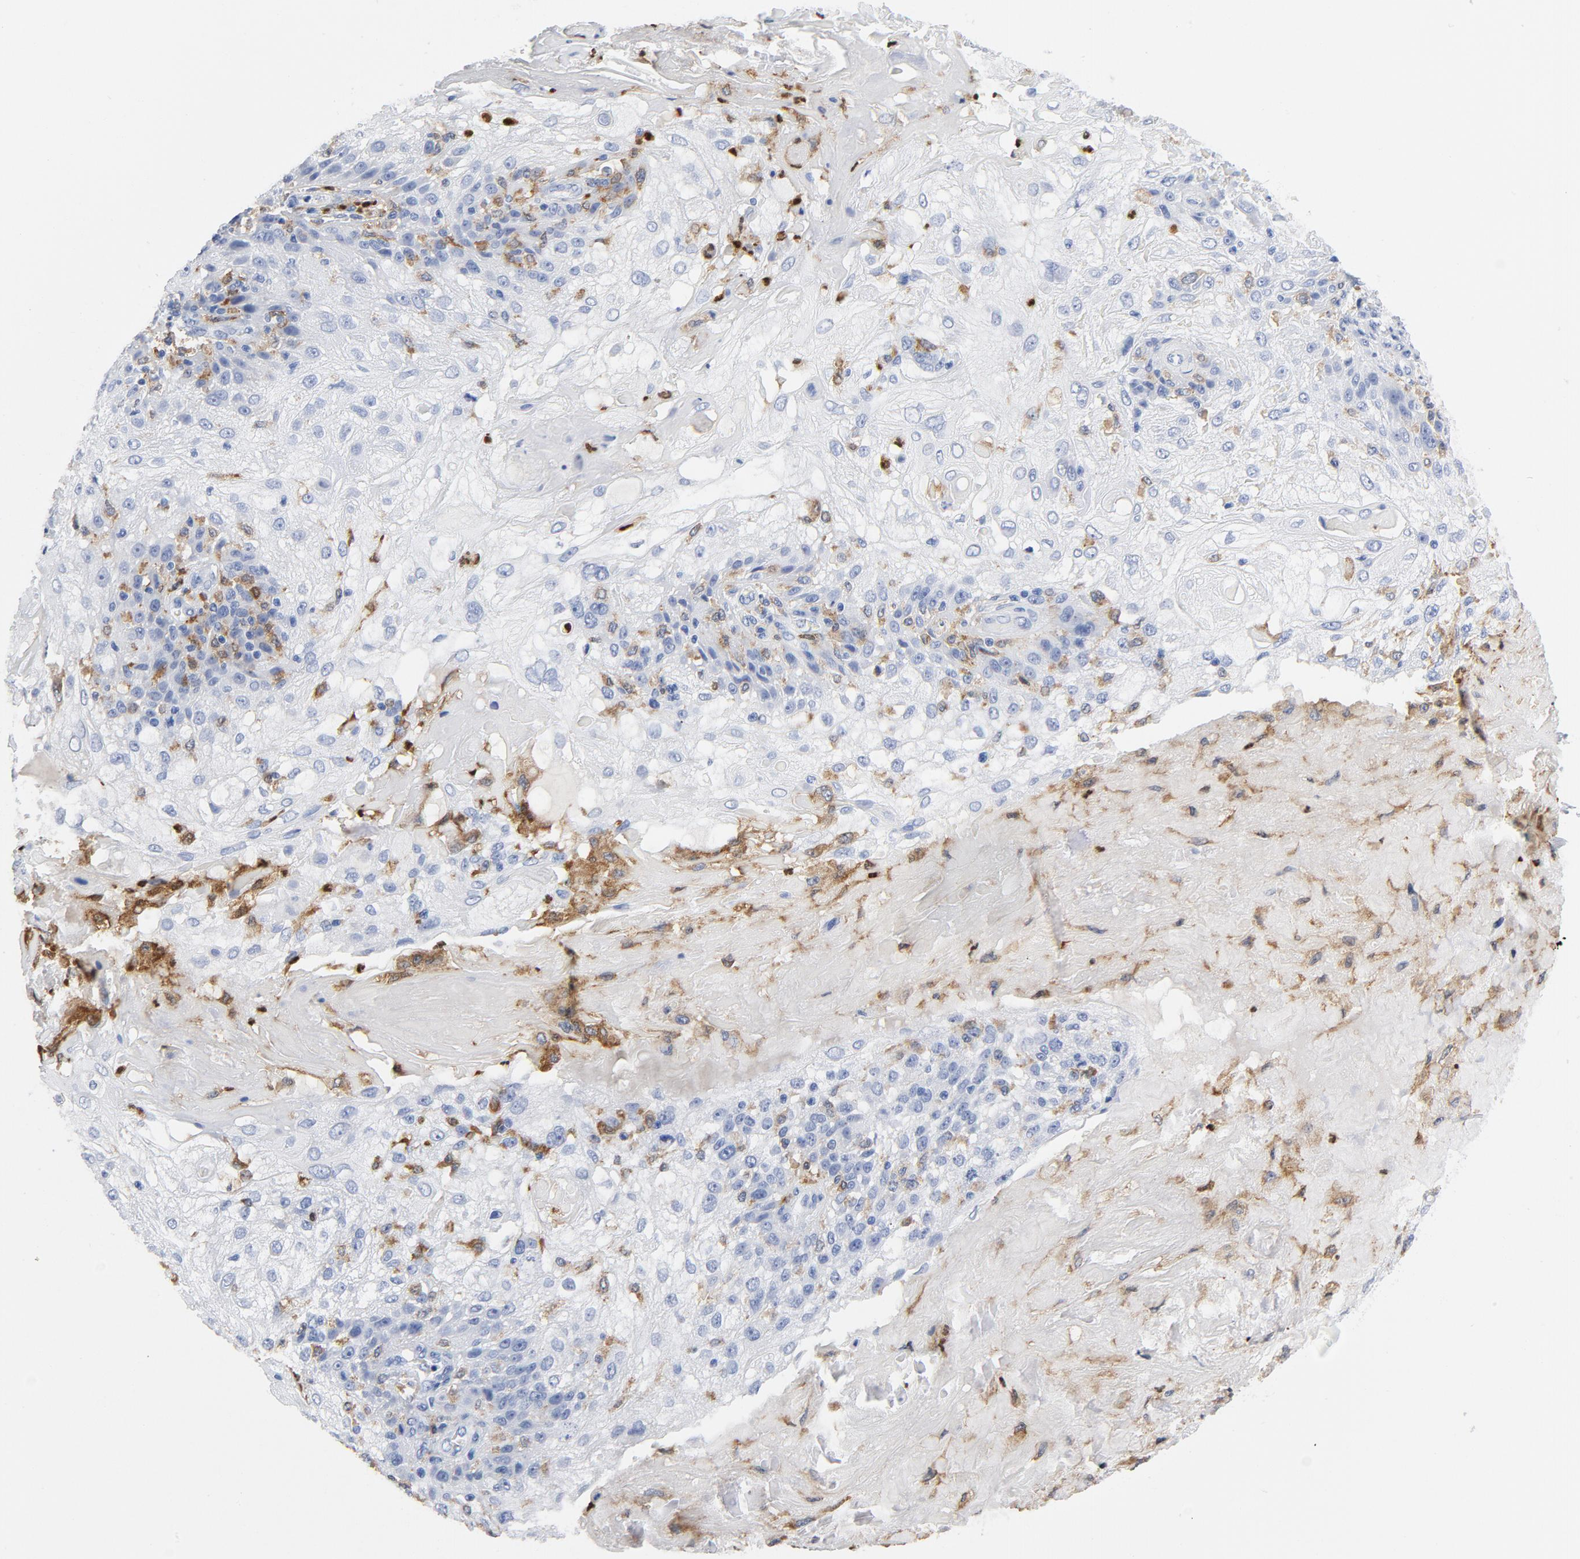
{"staining": {"intensity": "negative", "quantity": "none", "location": "none"}, "tissue": "skin cancer", "cell_type": "Tumor cells", "image_type": "cancer", "snomed": [{"axis": "morphology", "description": "Normal tissue, NOS"}, {"axis": "morphology", "description": "Squamous cell carcinoma, NOS"}, {"axis": "topography", "description": "Skin"}], "caption": "This is an immunohistochemistry (IHC) photomicrograph of squamous cell carcinoma (skin). There is no staining in tumor cells.", "gene": "NCF1", "patient": {"sex": "female", "age": 83}}